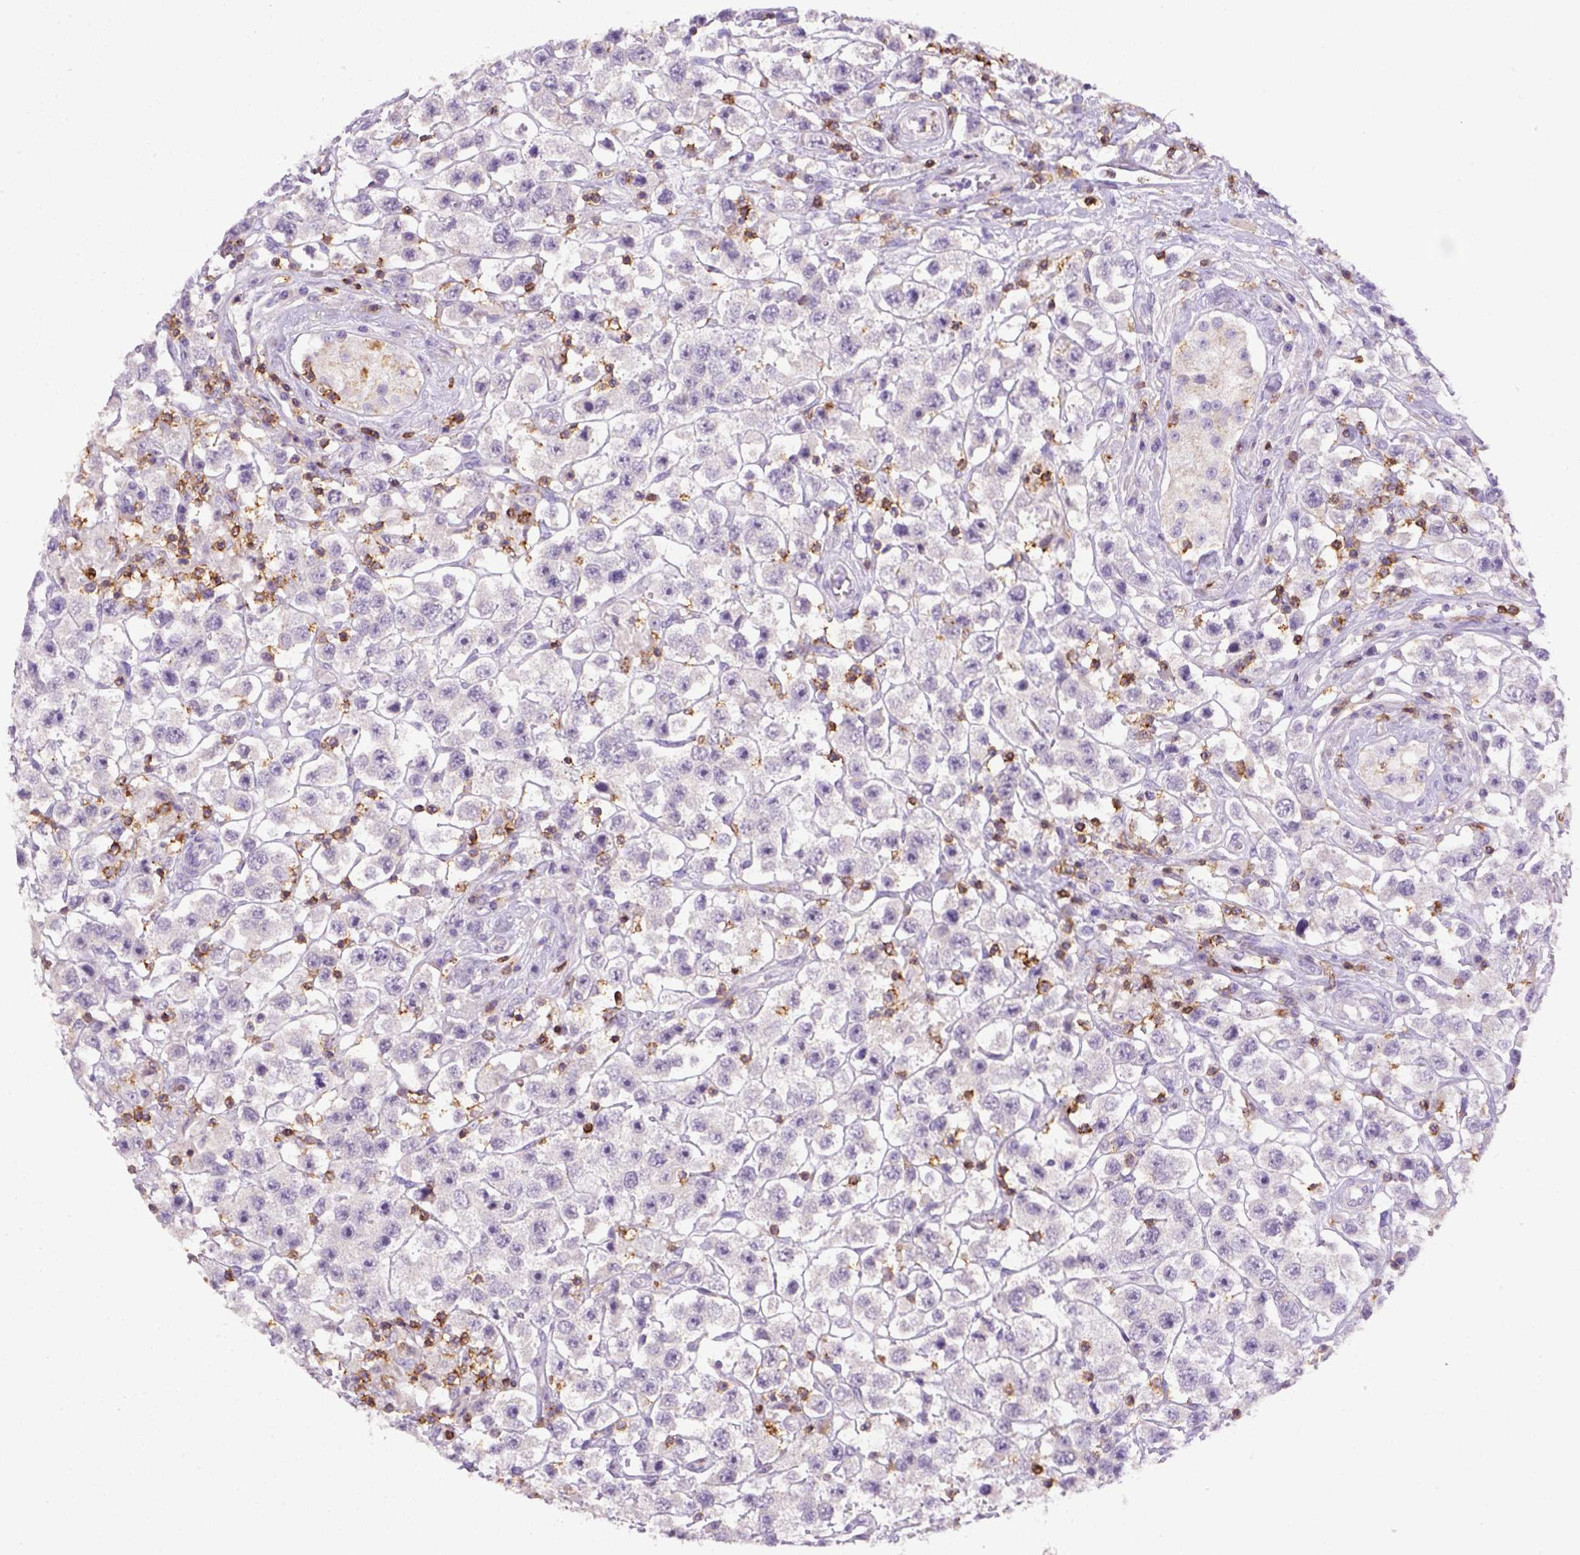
{"staining": {"intensity": "negative", "quantity": "none", "location": "none"}, "tissue": "testis cancer", "cell_type": "Tumor cells", "image_type": "cancer", "snomed": [{"axis": "morphology", "description": "Seminoma, NOS"}, {"axis": "topography", "description": "Testis"}], "caption": "Immunohistochemistry (IHC) image of seminoma (testis) stained for a protein (brown), which exhibits no expression in tumor cells.", "gene": "CD3E", "patient": {"sex": "male", "age": 45}}